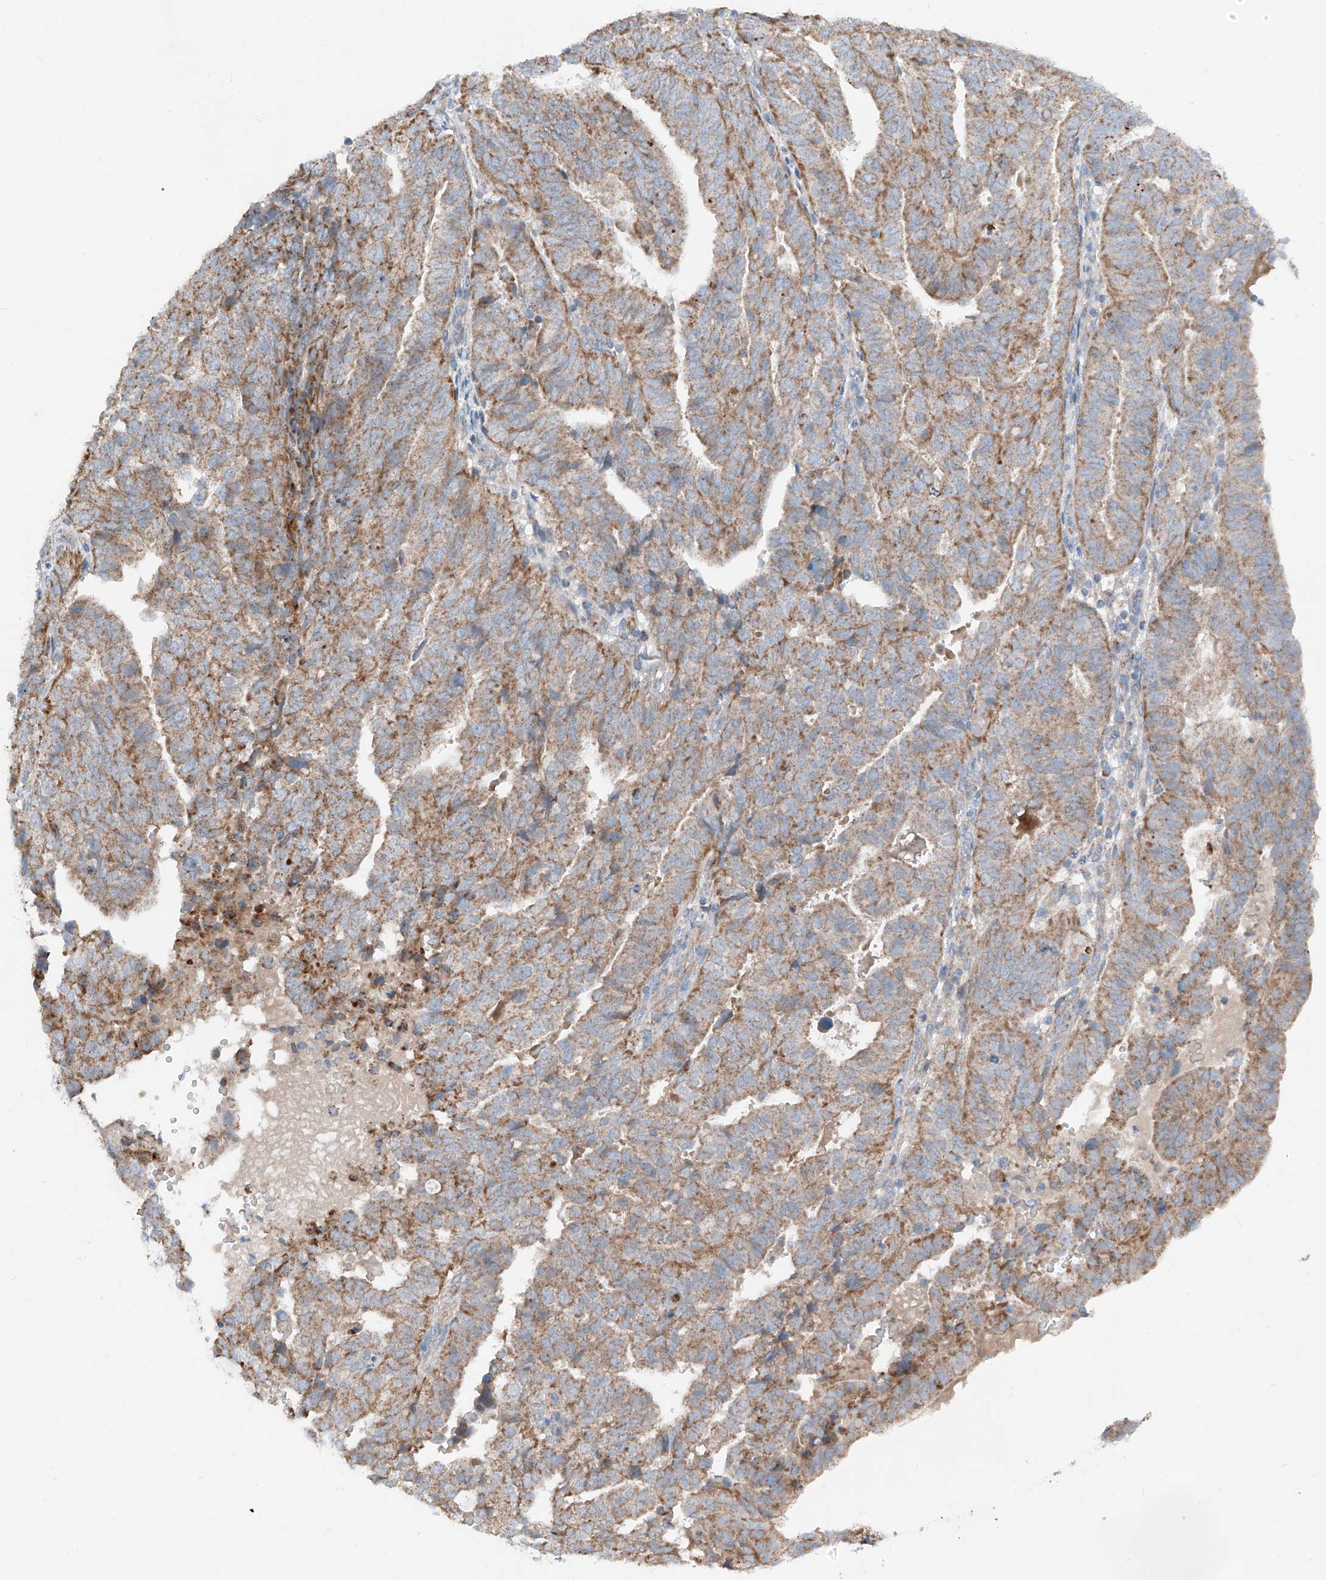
{"staining": {"intensity": "moderate", "quantity": ">75%", "location": "cytoplasmic/membranous"}, "tissue": "endometrial cancer", "cell_type": "Tumor cells", "image_type": "cancer", "snomed": [{"axis": "morphology", "description": "Adenocarcinoma, NOS"}, {"axis": "topography", "description": "Uterus"}], "caption": "Immunohistochemical staining of human endometrial cancer shows medium levels of moderate cytoplasmic/membranous positivity in about >75% of tumor cells.", "gene": "MRAP", "patient": {"sex": "female", "age": 77}}